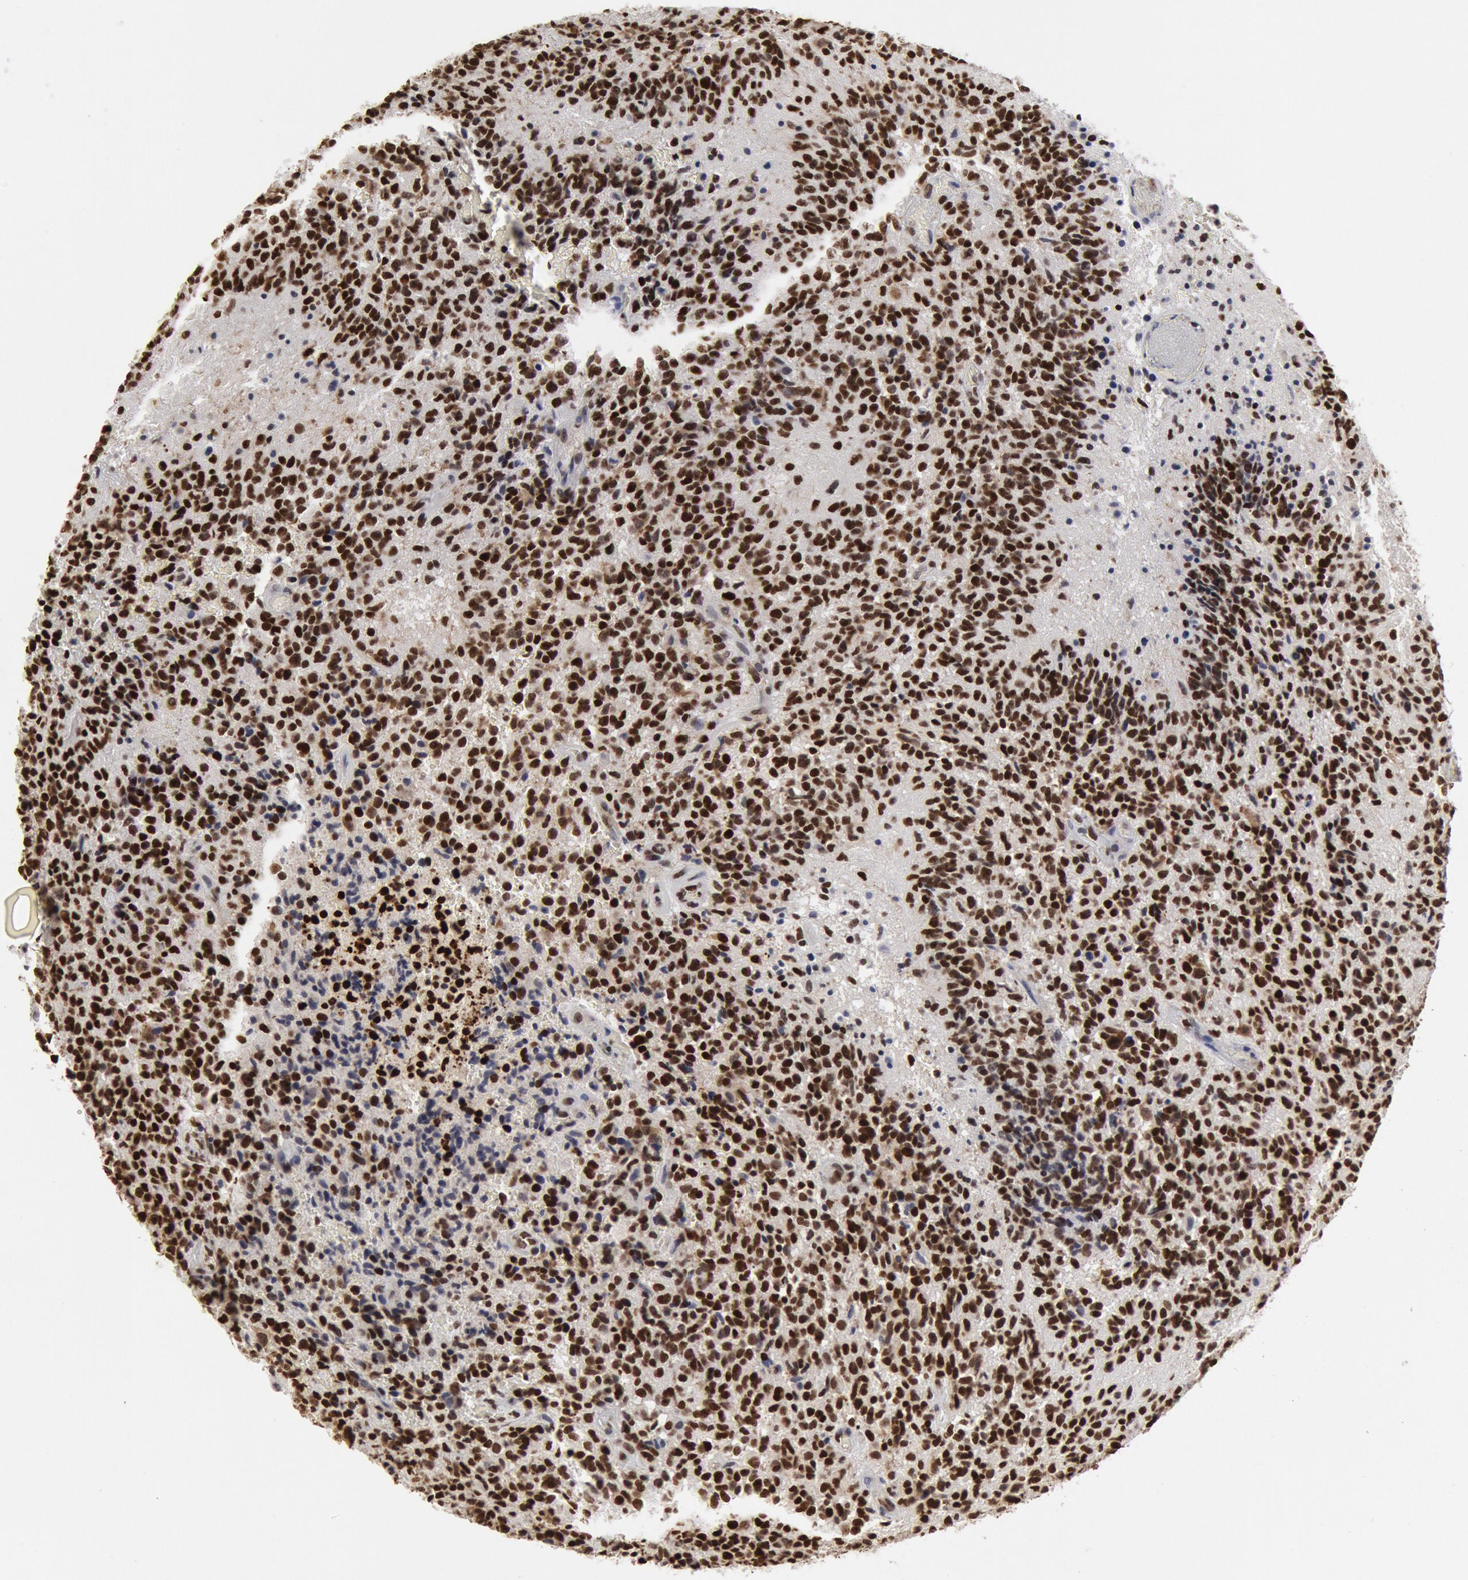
{"staining": {"intensity": "moderate", "quantity": ">75%", "location": "nuclear"}, "tissue": "glioma", "cell_type": "Tumor cells", "image_type": "cancer", "snomed": [{"axis": "morphology", "description": "Glioma, malignant, High grade"}, {"axis": "topography", "description": "Brain"}], "caption": "Human malignant high-grade glioma stained for a protein (brown) exhibits moderate nuclear positive expression in approximately >75% of tumor cells.", "gene": "SUB1", "patient": {"sex": "male", "age": 36}}